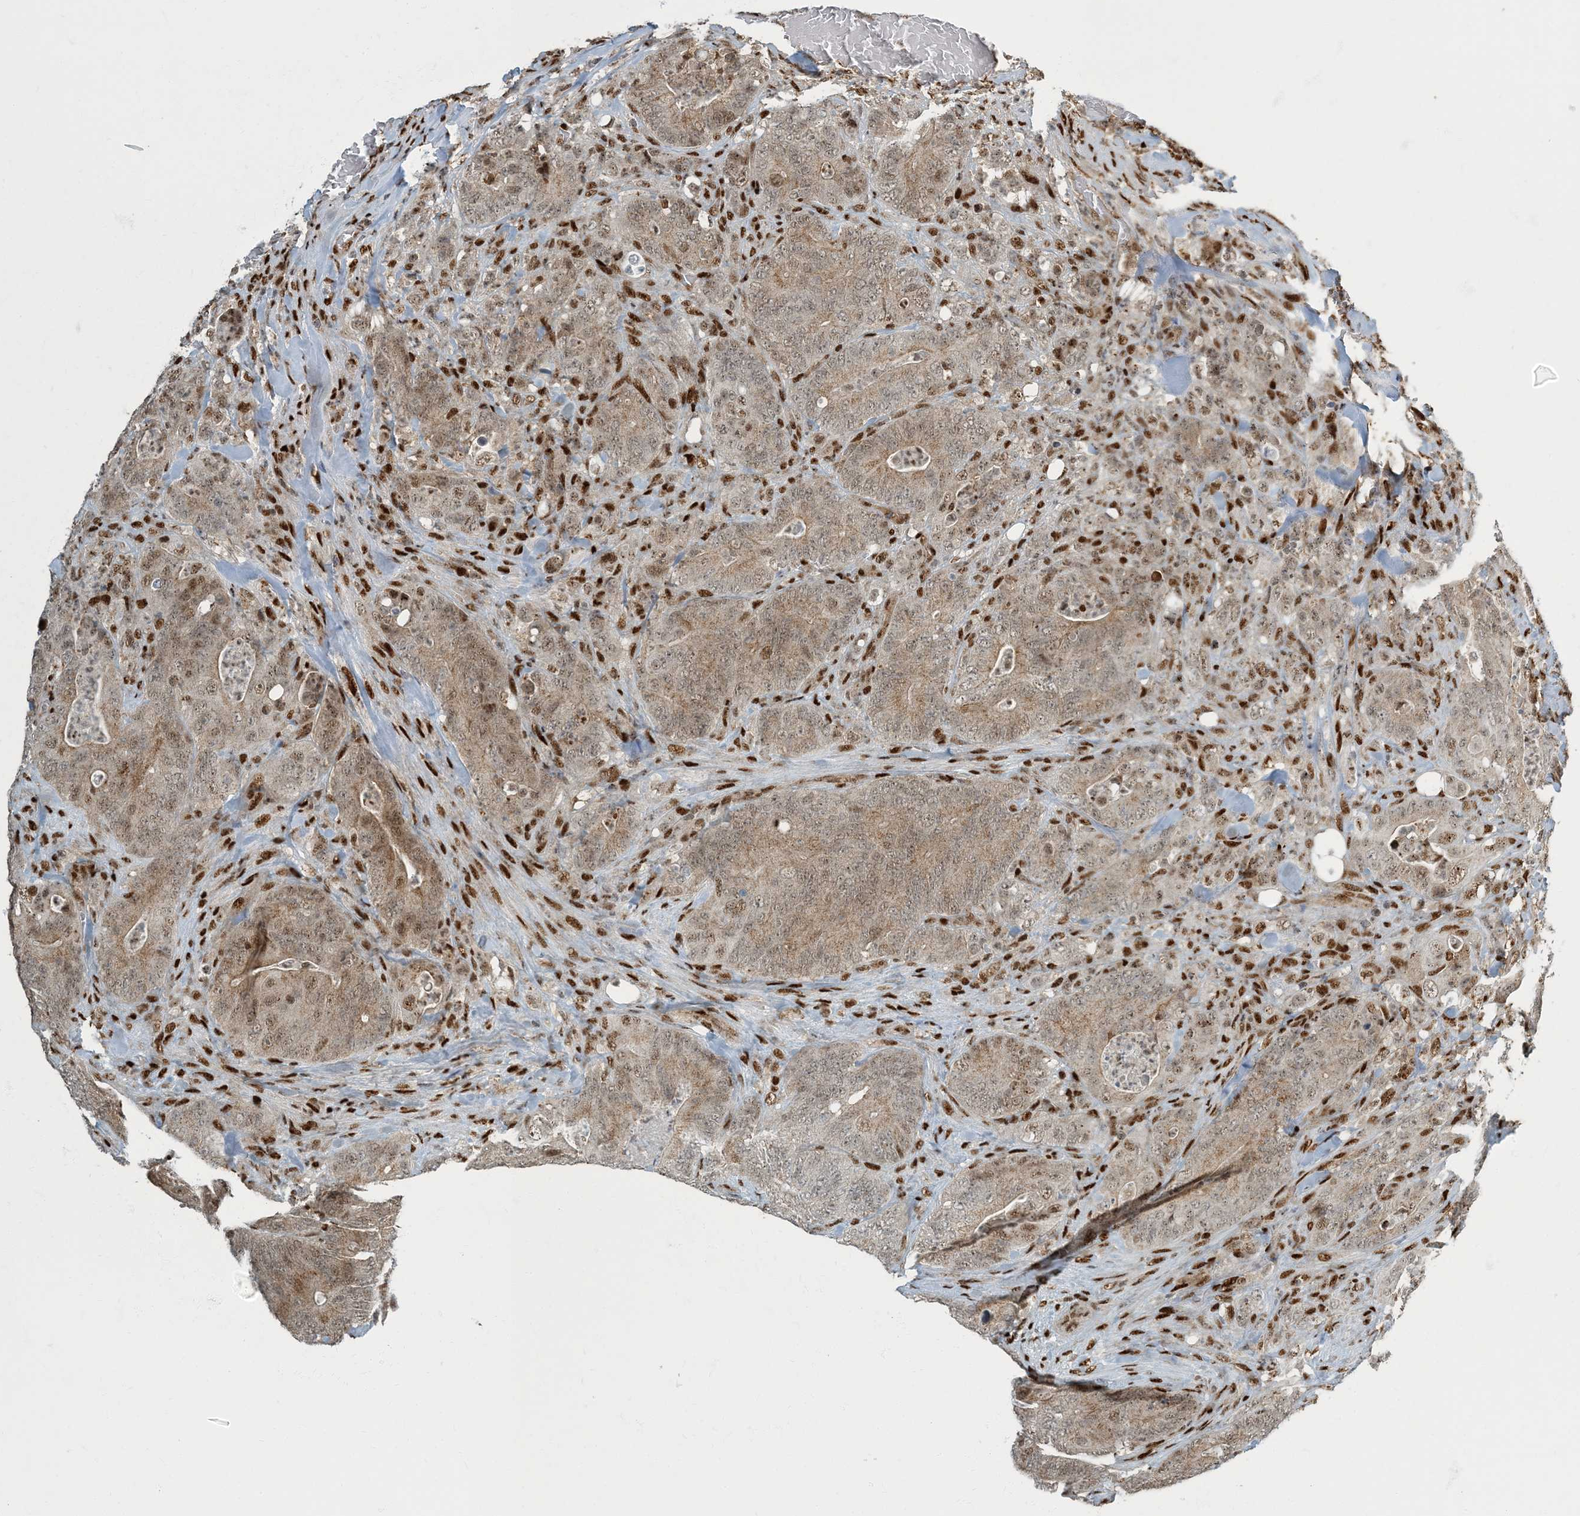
{"staining": {"intensity": "moderate", "quantity": ">75%", "location": "cytoplasmic/membranous,nuclear"}, "tissue": "colorectal cancer", "cell_type": "Tumor cells", "image_type": "cancer", "snomed": [{"axis": "morphology", "description": "Normal tissue, NOS"}, {"axis": "topography", "description": "Colon"}], "caption": "This histopathology image reveals immunohistochemistry (IHC) staining of colorectal cancer, with medium moderate cytoplasmic/membranous and nuclear expression in approximately >75% of tumor cells.", "gene": "MBD1", "patient": {"sex": "female", "age": 82}}